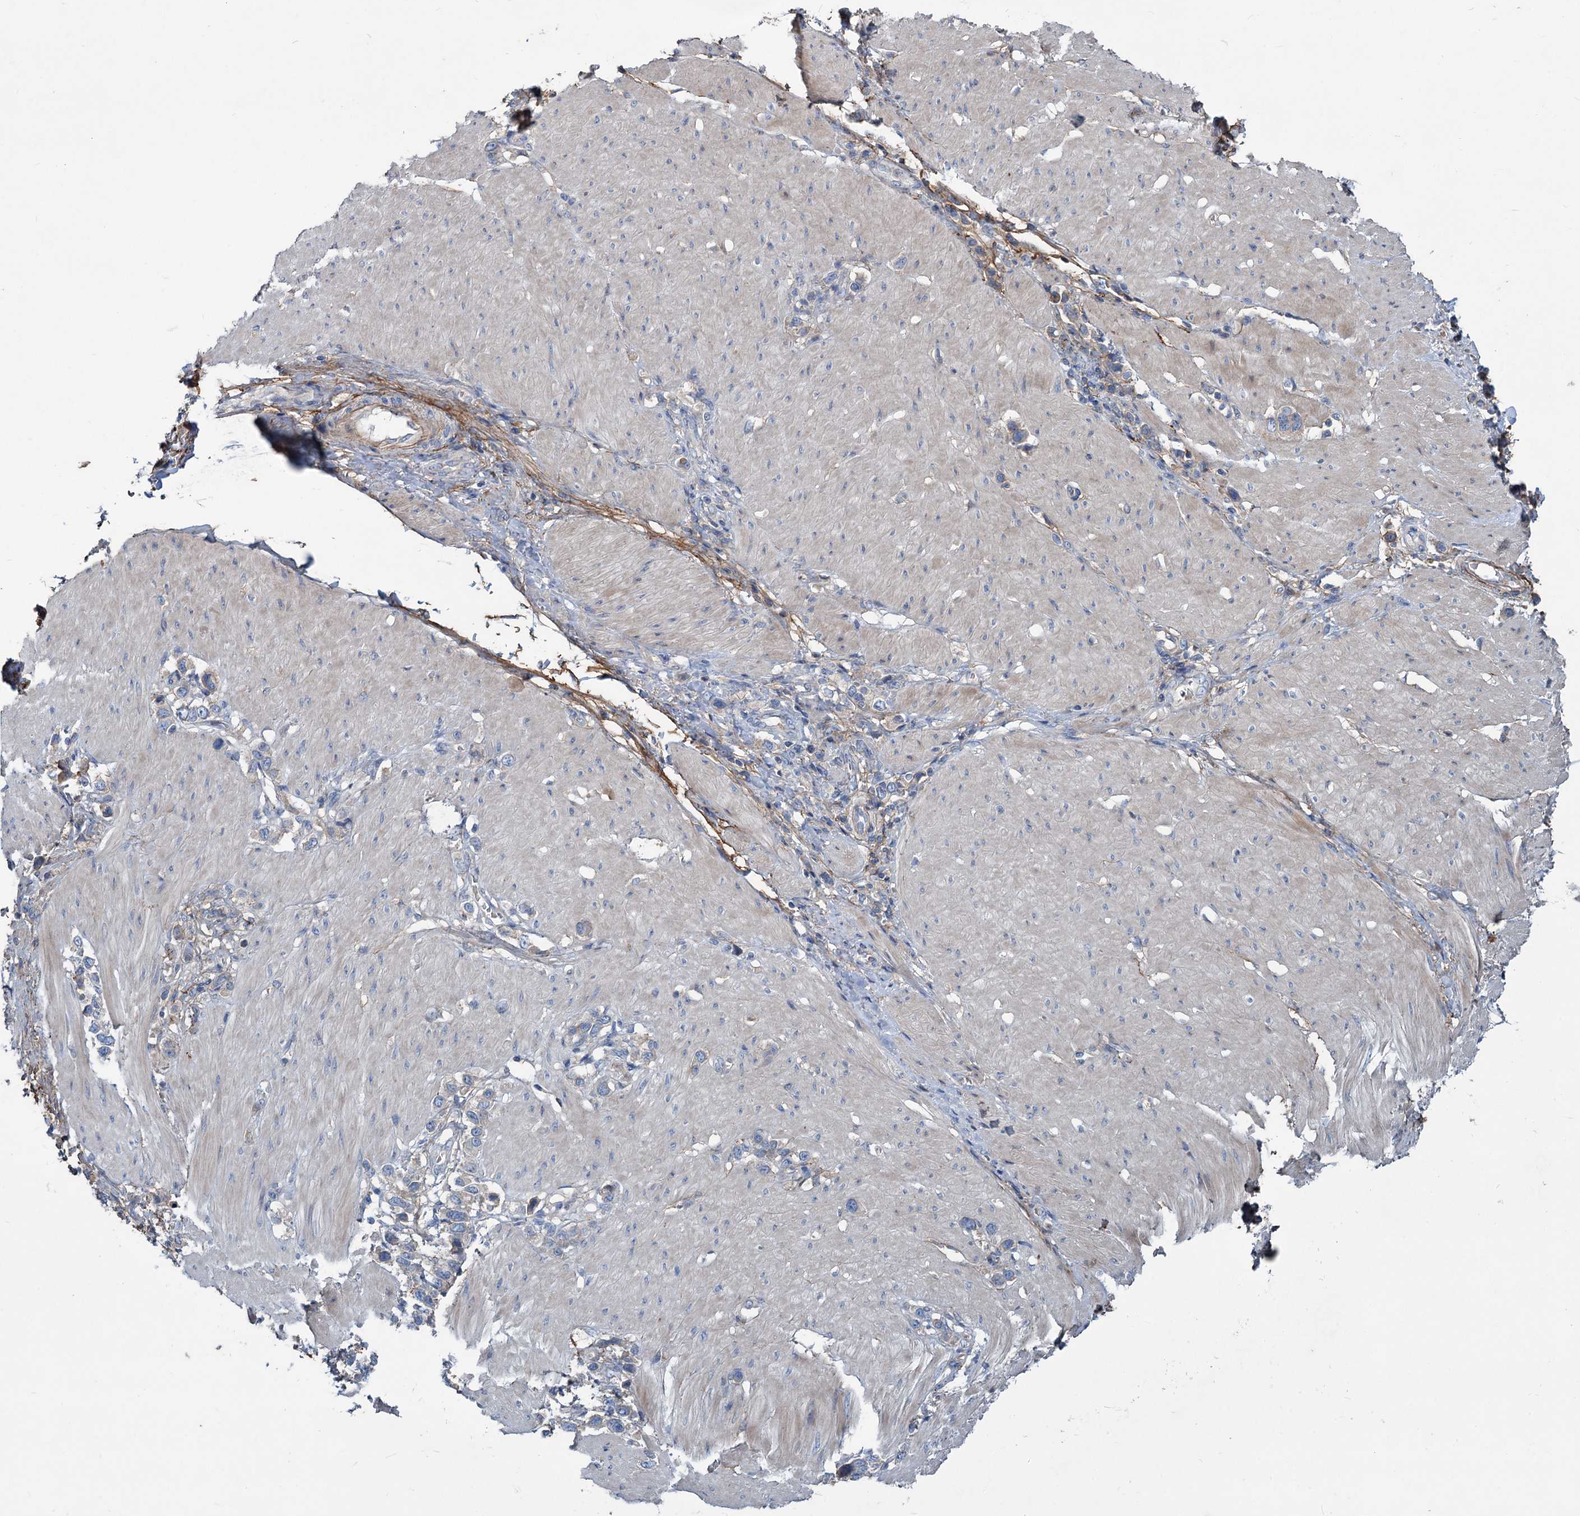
{"staining": {"intensity": "negative", "quantity": "none", "location": "none"}, "tissue": "stomach cancer", "cell_type": "Tumor cells", "image_type": "cancer", "snomed": [{"axis": "morphology", "description": "Normal tissue, NOS"}, {"axis": "morphology", "description": "Adenocarcinoma, NOS"}, {"axis": "topography", "description": "Stomach, upper"}, {"axis": "topography", "description": "Stomach"}], "caption": "Stomach adenocarcinoma stained for a protein using immunohistochemistry exhibits no expression tumor cells.", "gene": "URAD", "patient": {"sex": "female", "age": 65}}